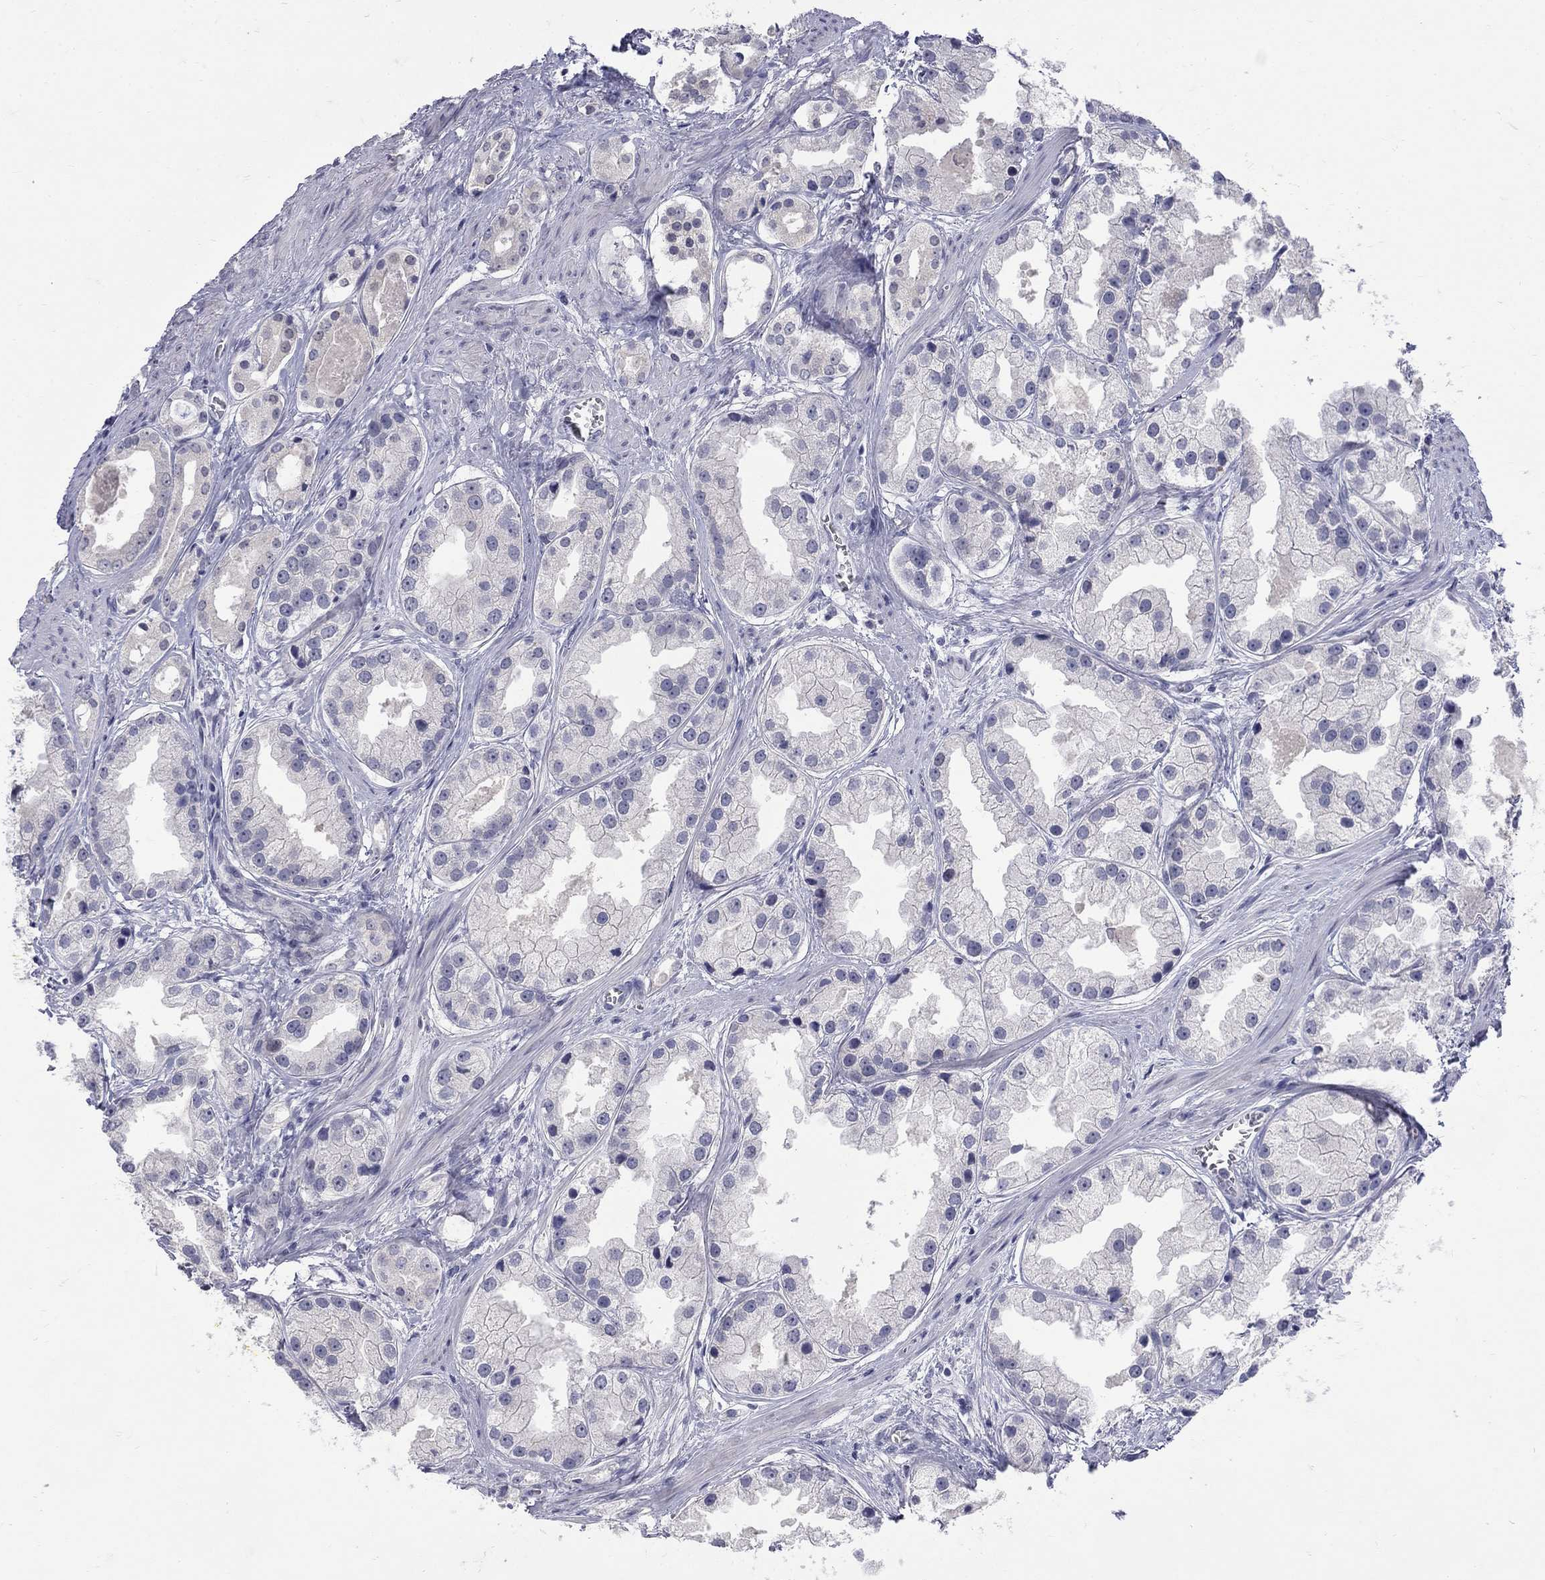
{"staining": {"intensity": "negative", "quantity": "none", "location": "none"}, "tissue": "prostate cancer", "cell_type": "Tumor cells", "image_type": "cancer", "snomed": [{"axis": "morphology", "description": "Adenocarcinoma, NOS"}, {"axis": "topography", "description": "Prostate"}], "caption": "Tumor cells are negative for protein expression in human prostate adenocarcinoma.", "gene": "CTNND2", "patient": {"sex": "male", "age": 61}}